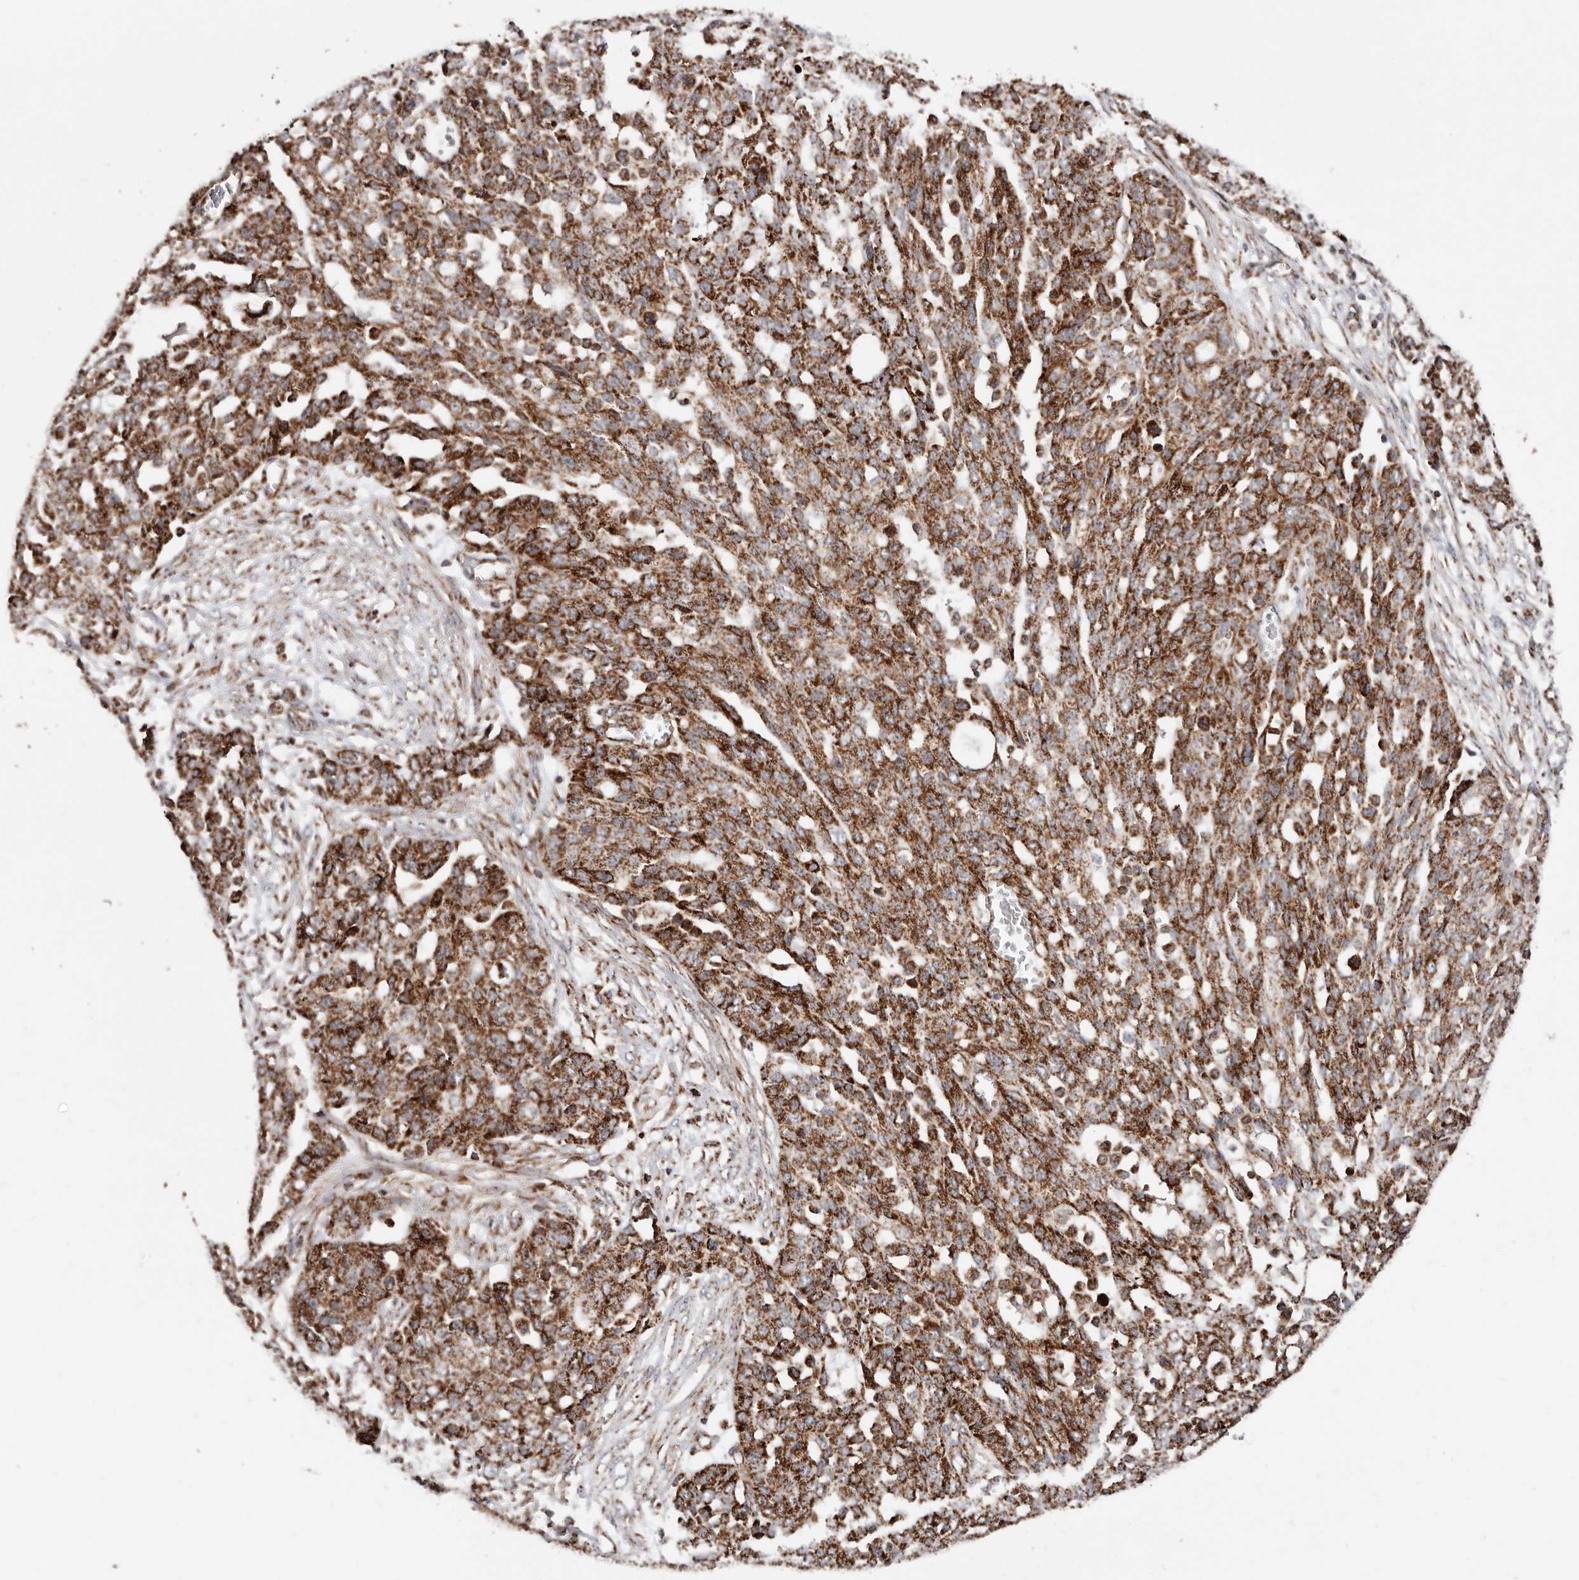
{"staining": {"intensity": "strong", "quantity": ">75%", "location": "cytoplasmic/membranous"}, "tissue": "ovarian cancer", "cell_type": "Tumor cells", "image_type": "cancer", "snomed": [{"axis": "morphology", "description": "Cystadenocarcinoma, serous, NOS"}, {"axis": "topography", "description": "Soft tissue"}, {"axis": "topography", "description": "Ovary"}], "caption": "A photomicrograph showing strong cytoplasmic/membranous expression in approximately >75% of tumor cells in ovarian cancer (serous cystadenocarcinoma), as visualized by brown immunohistochemical staining.", "gene": "PRKACB", "patient": {"sex": "female", "age": 57}}